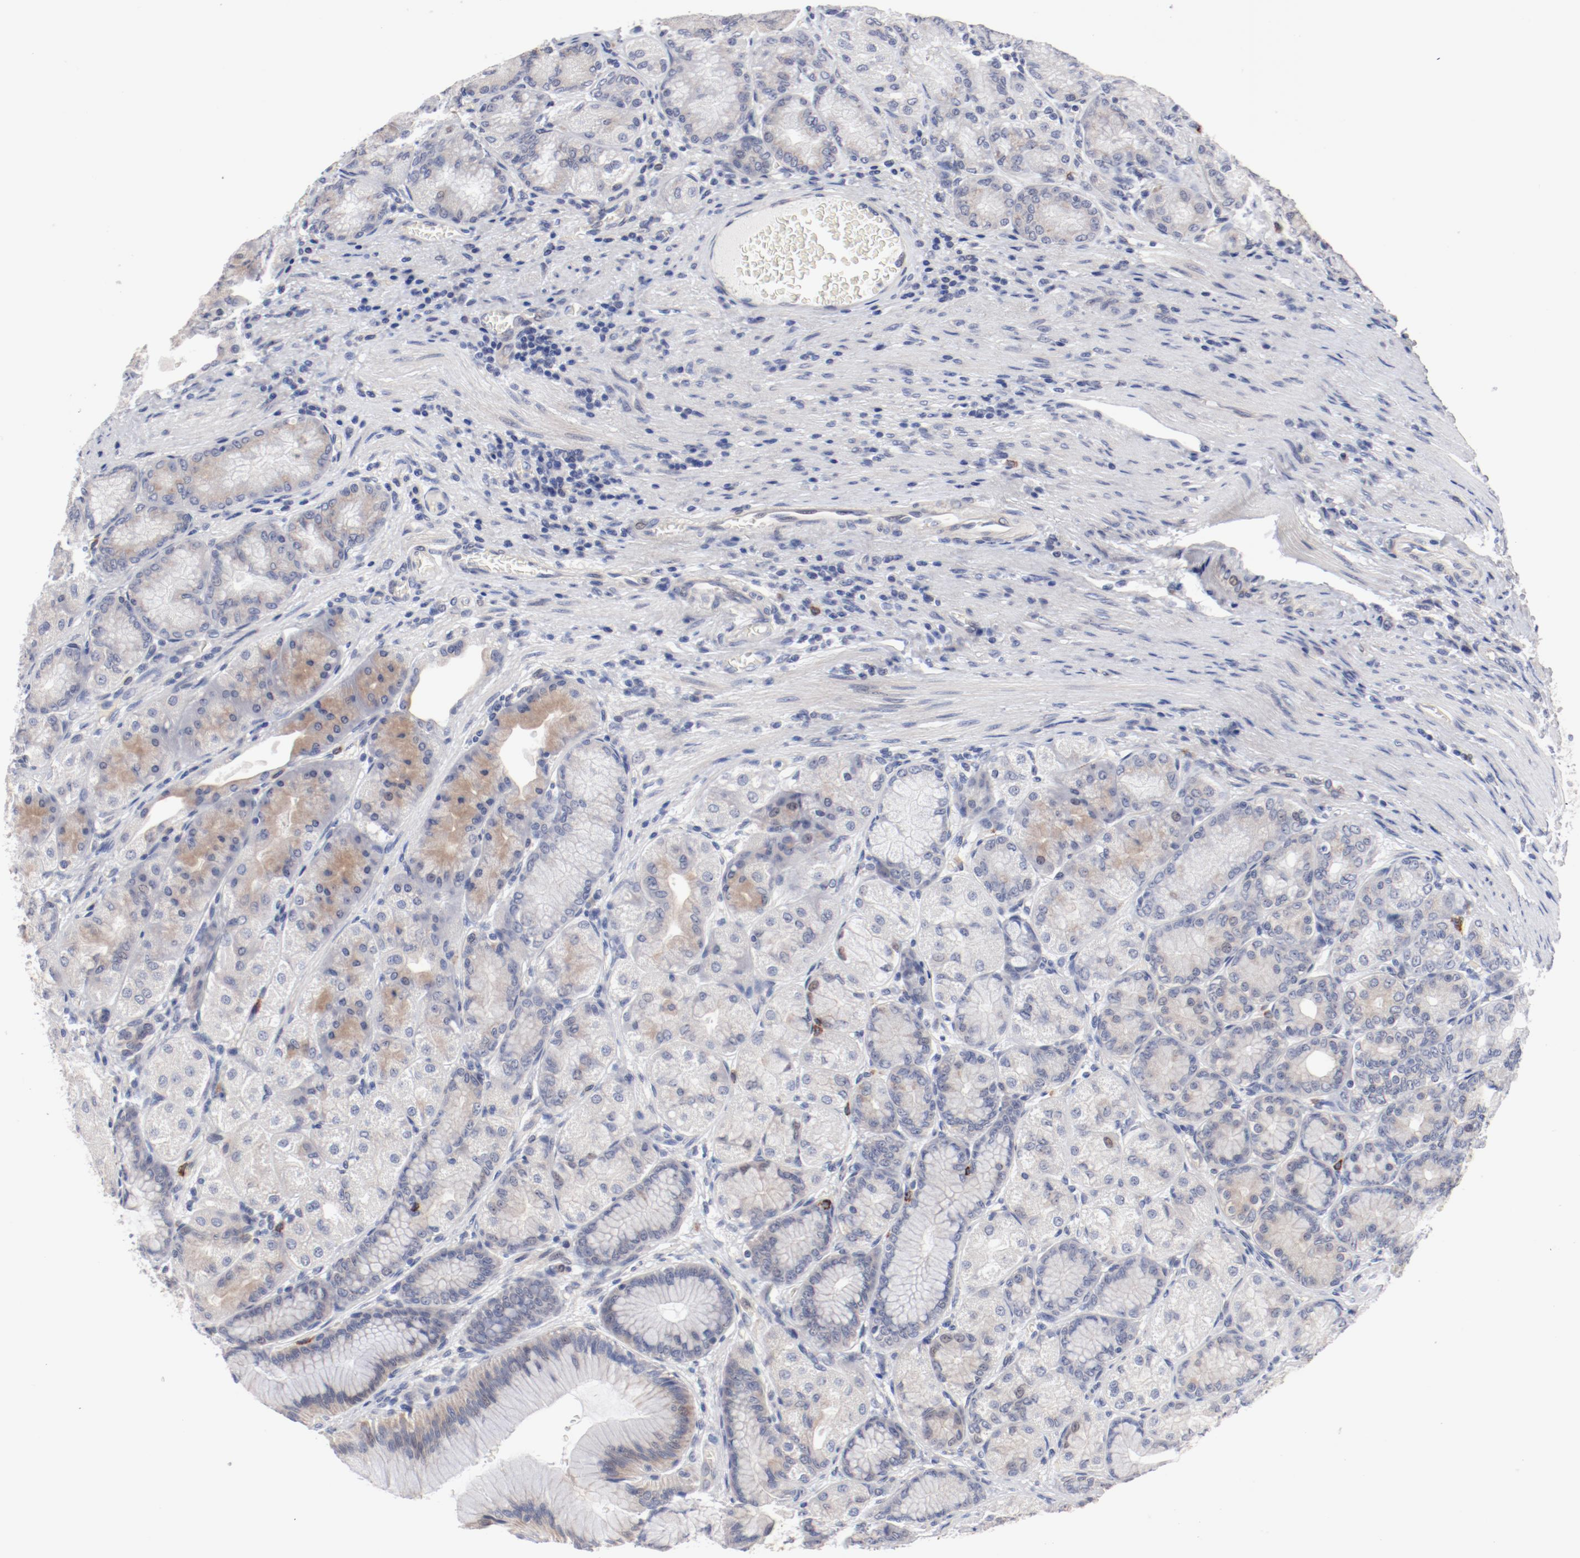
{"staining": {"intensity": "weak", "quantity": "<25%", "location": "cytoplasmic/membranous"}, "tissue": "stomach", "cell_type": "Glandular cells", "image_type": "normal", "snomed": [{"axis": "morphology", "description": "Normal tissue, NOS"}, {"axis": "morphology", "description": "Adenocarcinoma, NOS"}, {"axis": "topography", "description": "Stomach"}, {"axis": "topography", "description": "Stomach, lower"}], "caption": "Immunohistochemical staining of normal stomach demonstrates no significant staining in glandular cells.", "gene": "GPR143", "patient": {"sex": "female", "age": 65}}